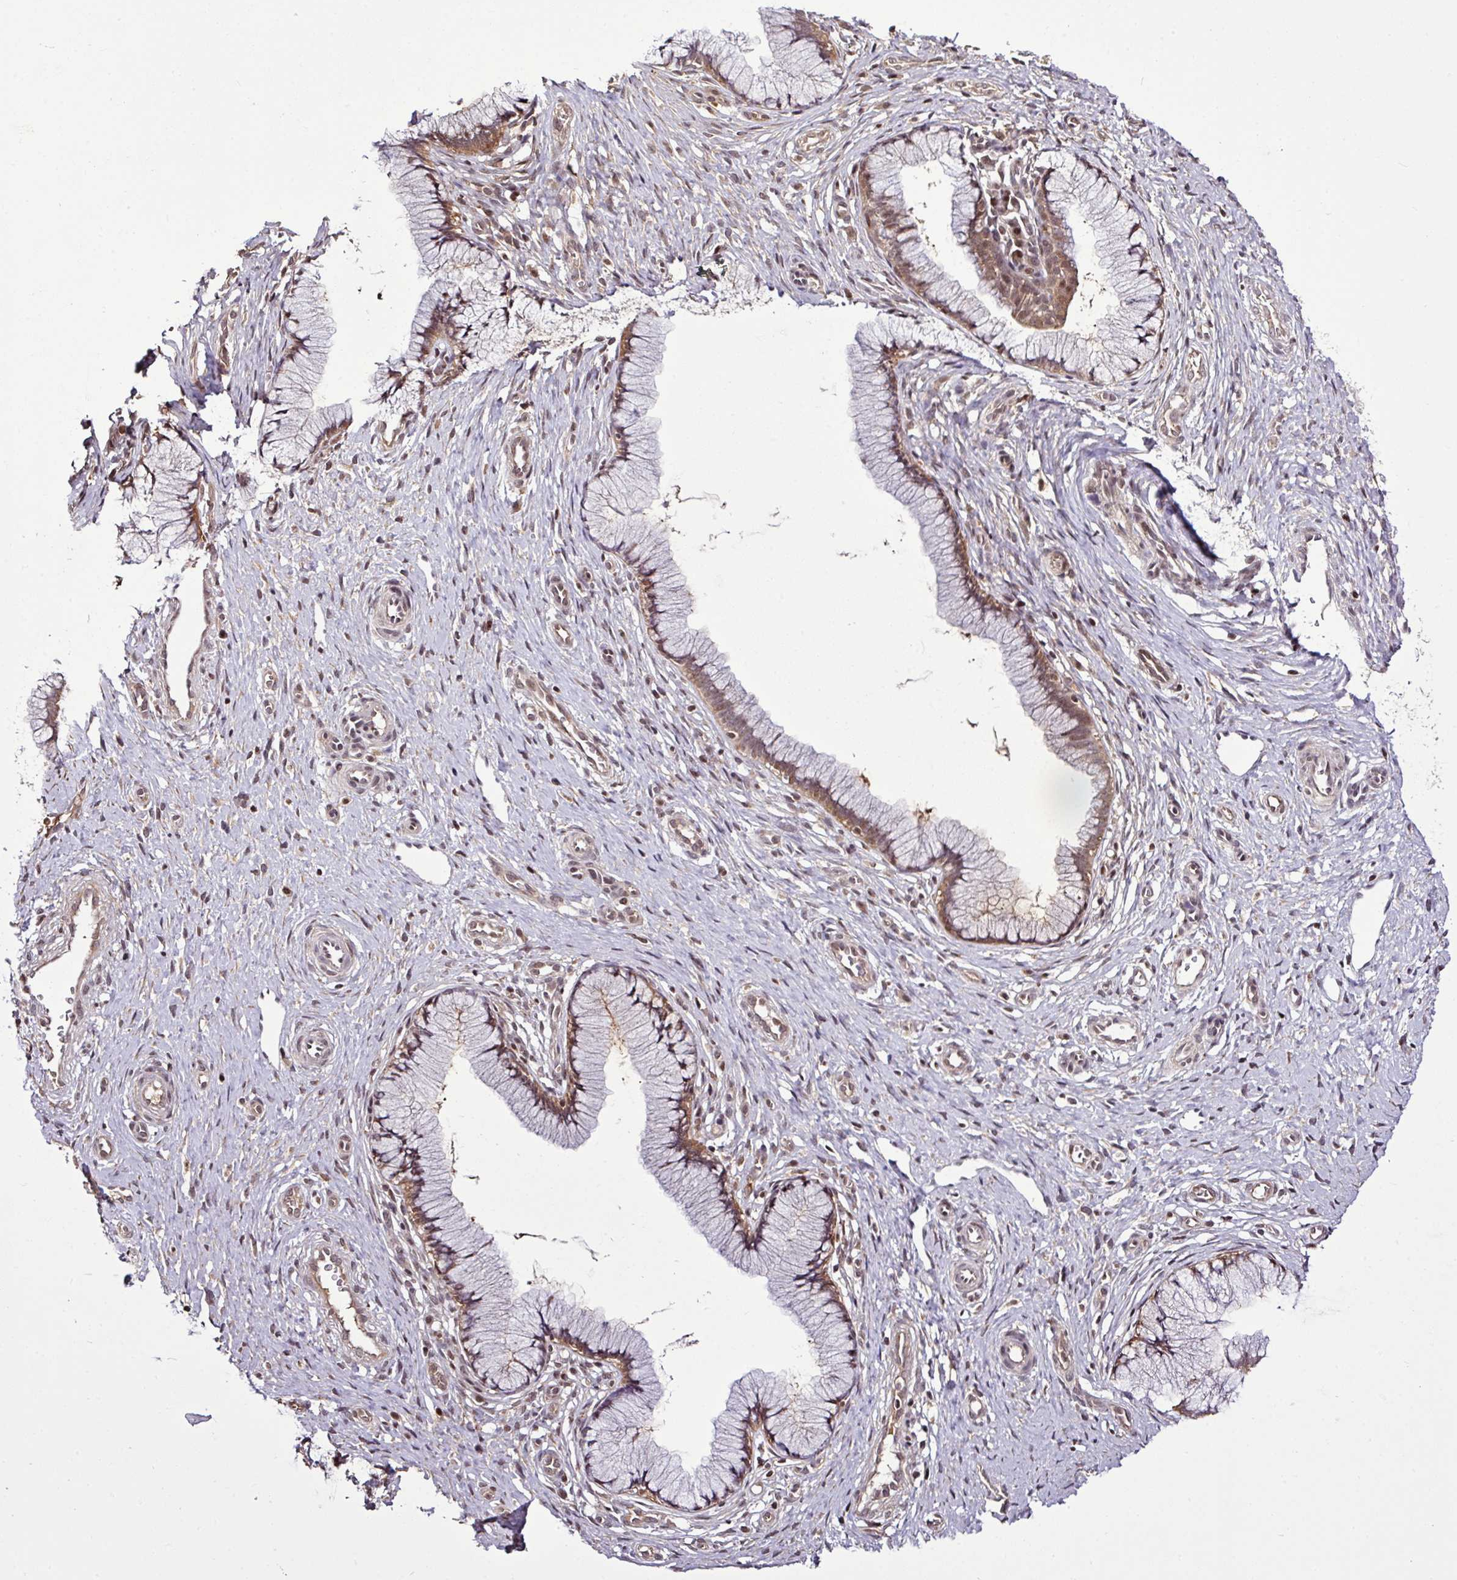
{"staining": {"intensity": "moderate", "quantity": ">75%", "location": "cytoplasmic/membranous,nuclear"}, "tissue": "cervix", "cell_type": "Glandular cells", "image_type": "normal", "snomed": [{"axis": "morphology", "description": "Normal tissue, NOS"}, {"axis": "topography", "description": "Cervix"}], "caption": "Benign cervix exhibits moderate cytoplasmic/membranous,nuclear staining in approximately >75% of glandular cells, visualized by immunohistochemistry. (Stains: DAB in brown, nuclei in blue, Microscopy: brightfield microscopy at high magnification).", "gene": "ITPKC", "patient": {"sex": "female", "age": 36}}